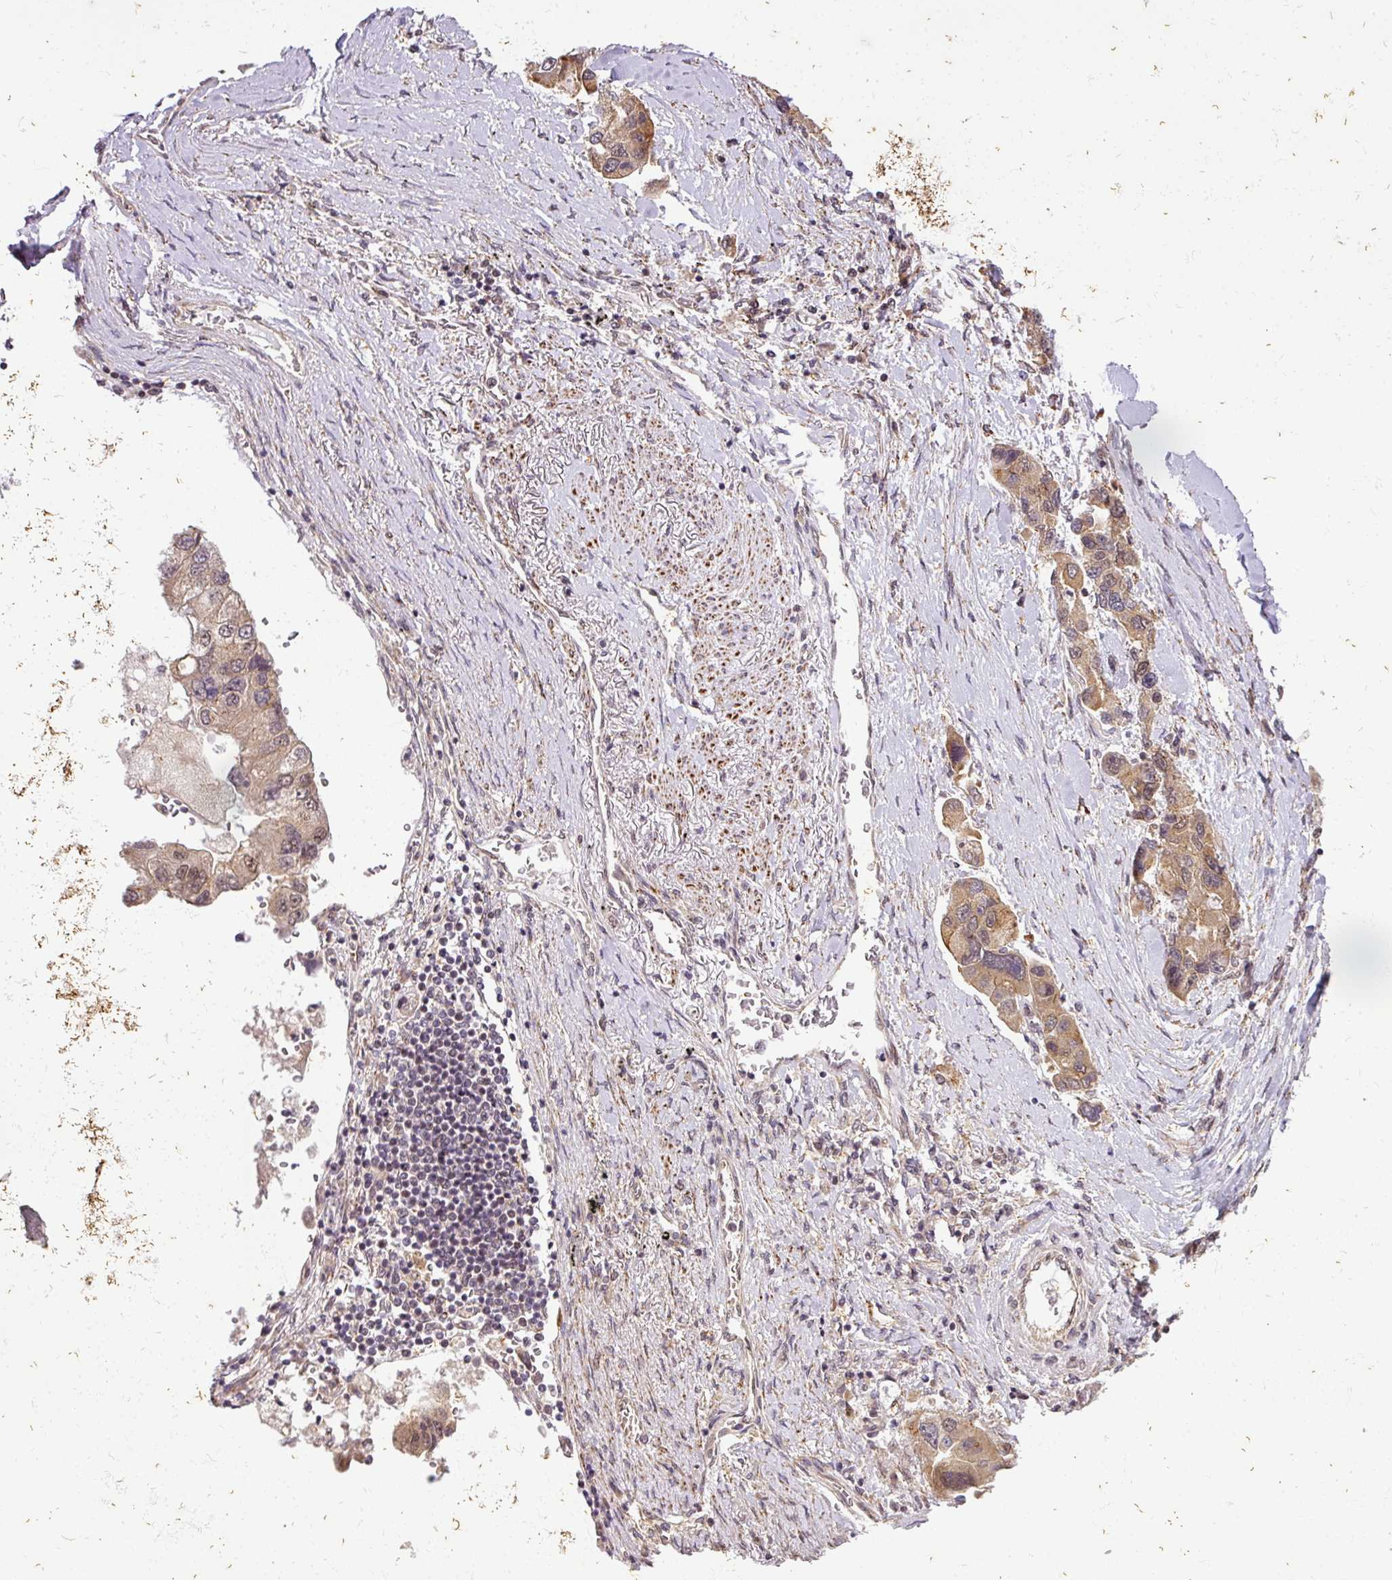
{"staining": {"intensity": "moderate", "quantity": ">75%", "location": "cytoplasmic/membranous,nuclear"}, "tissue": "lung cancer", "cell_type": "Tumor cells", "image_type": "cancer", "snomed": [{"axis": "morphology", "description": "Adenocarcinoma, NOS"}, {"axis": "topography", "description": "Lung"}], "caption": "Human lung cancer (adenocarcinoma) stained for a protein (brown) shows moderate cytoplasmic/membranous and nuclear positive staining in about >75% of tumor cells.", "gene": "C1orf226", "patient": {"sex": "female", "age": 54}}